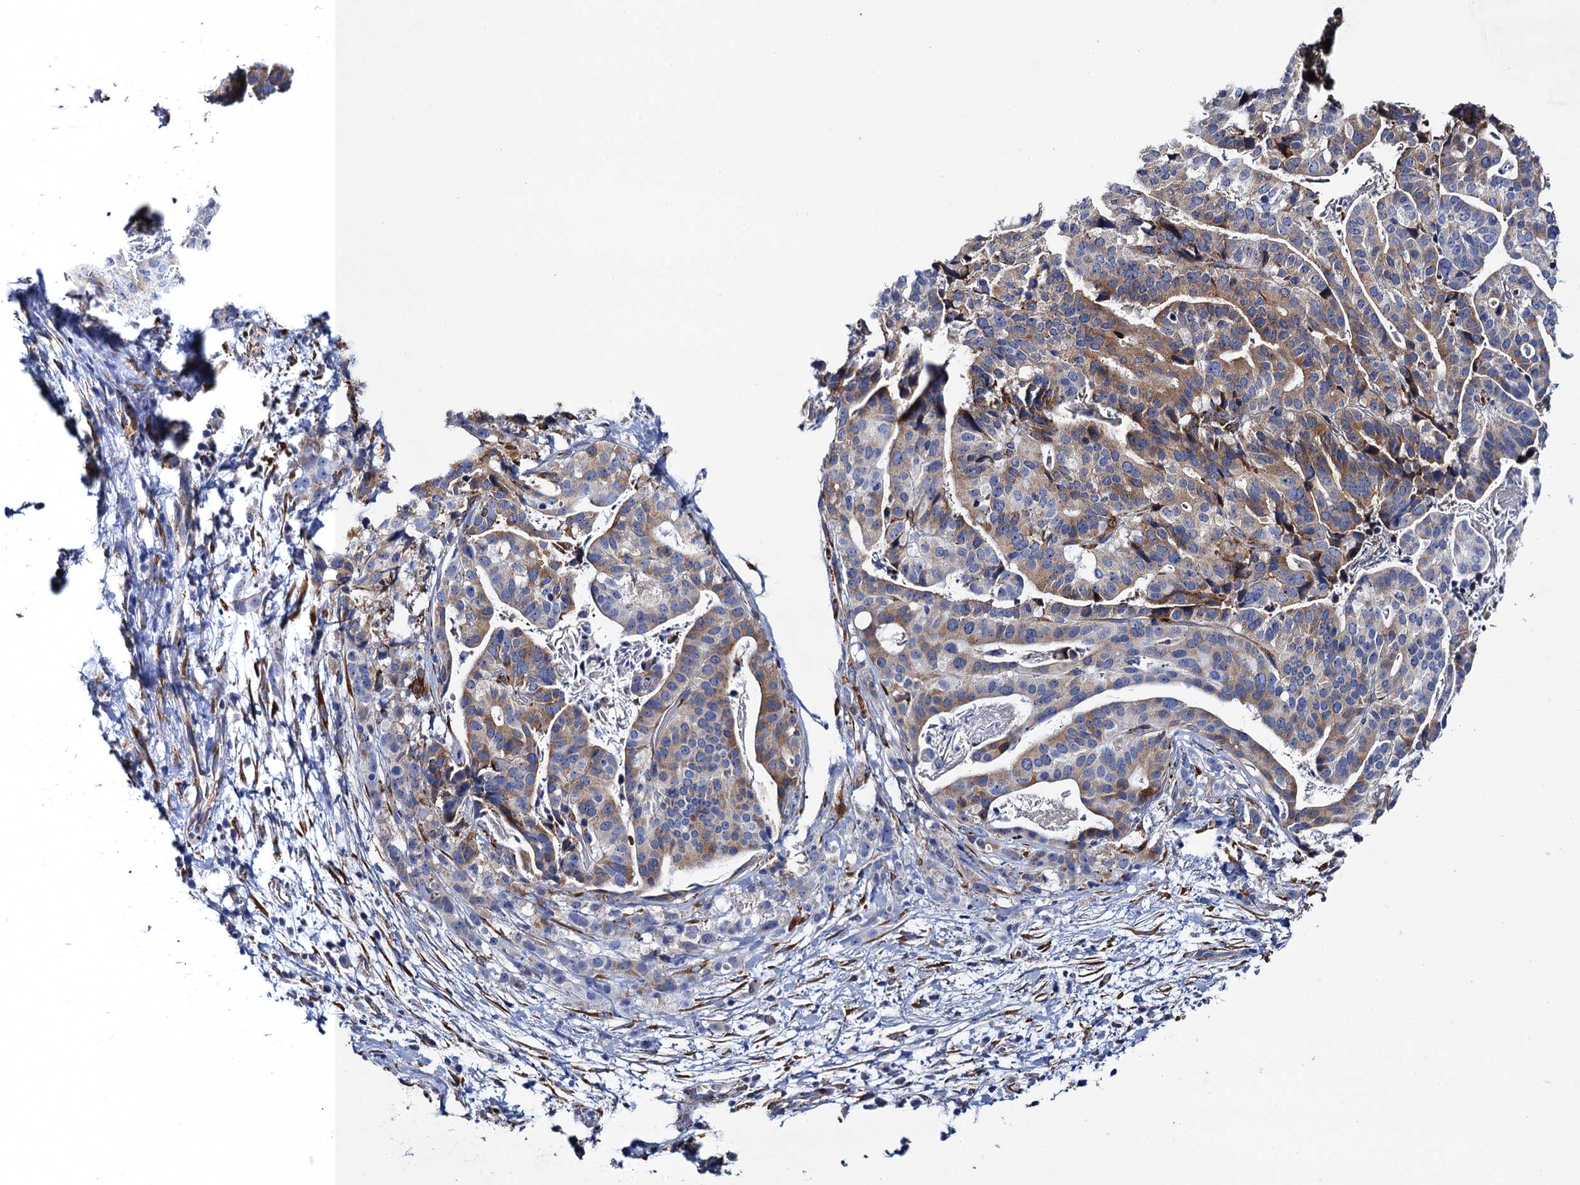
{"staining": {"intensity": "moderate", "quantity": ">75%", "location": "cytoplasmic/membranous"}, "tissue": "stomach cancer", "cell_type": "Tumor cells", "image_type": "cancer", "snomed": [{"axis": "morphology", "description": "Adenocarcinoma, NOS"}, {"axis": "topography", "description": "Stomach"}], "caption": "High-power microscopy captured an IHC micrograph of adenocarcinoma (stomach), revealing moderate cytoplasmic/membranous expression in approximately >75% of tumor cells. (DAB IHC, brown staining for protein, blue staining for nuclei).", "gene": "POGLUT3", "patient": {"sex": "male", "age": 48}}